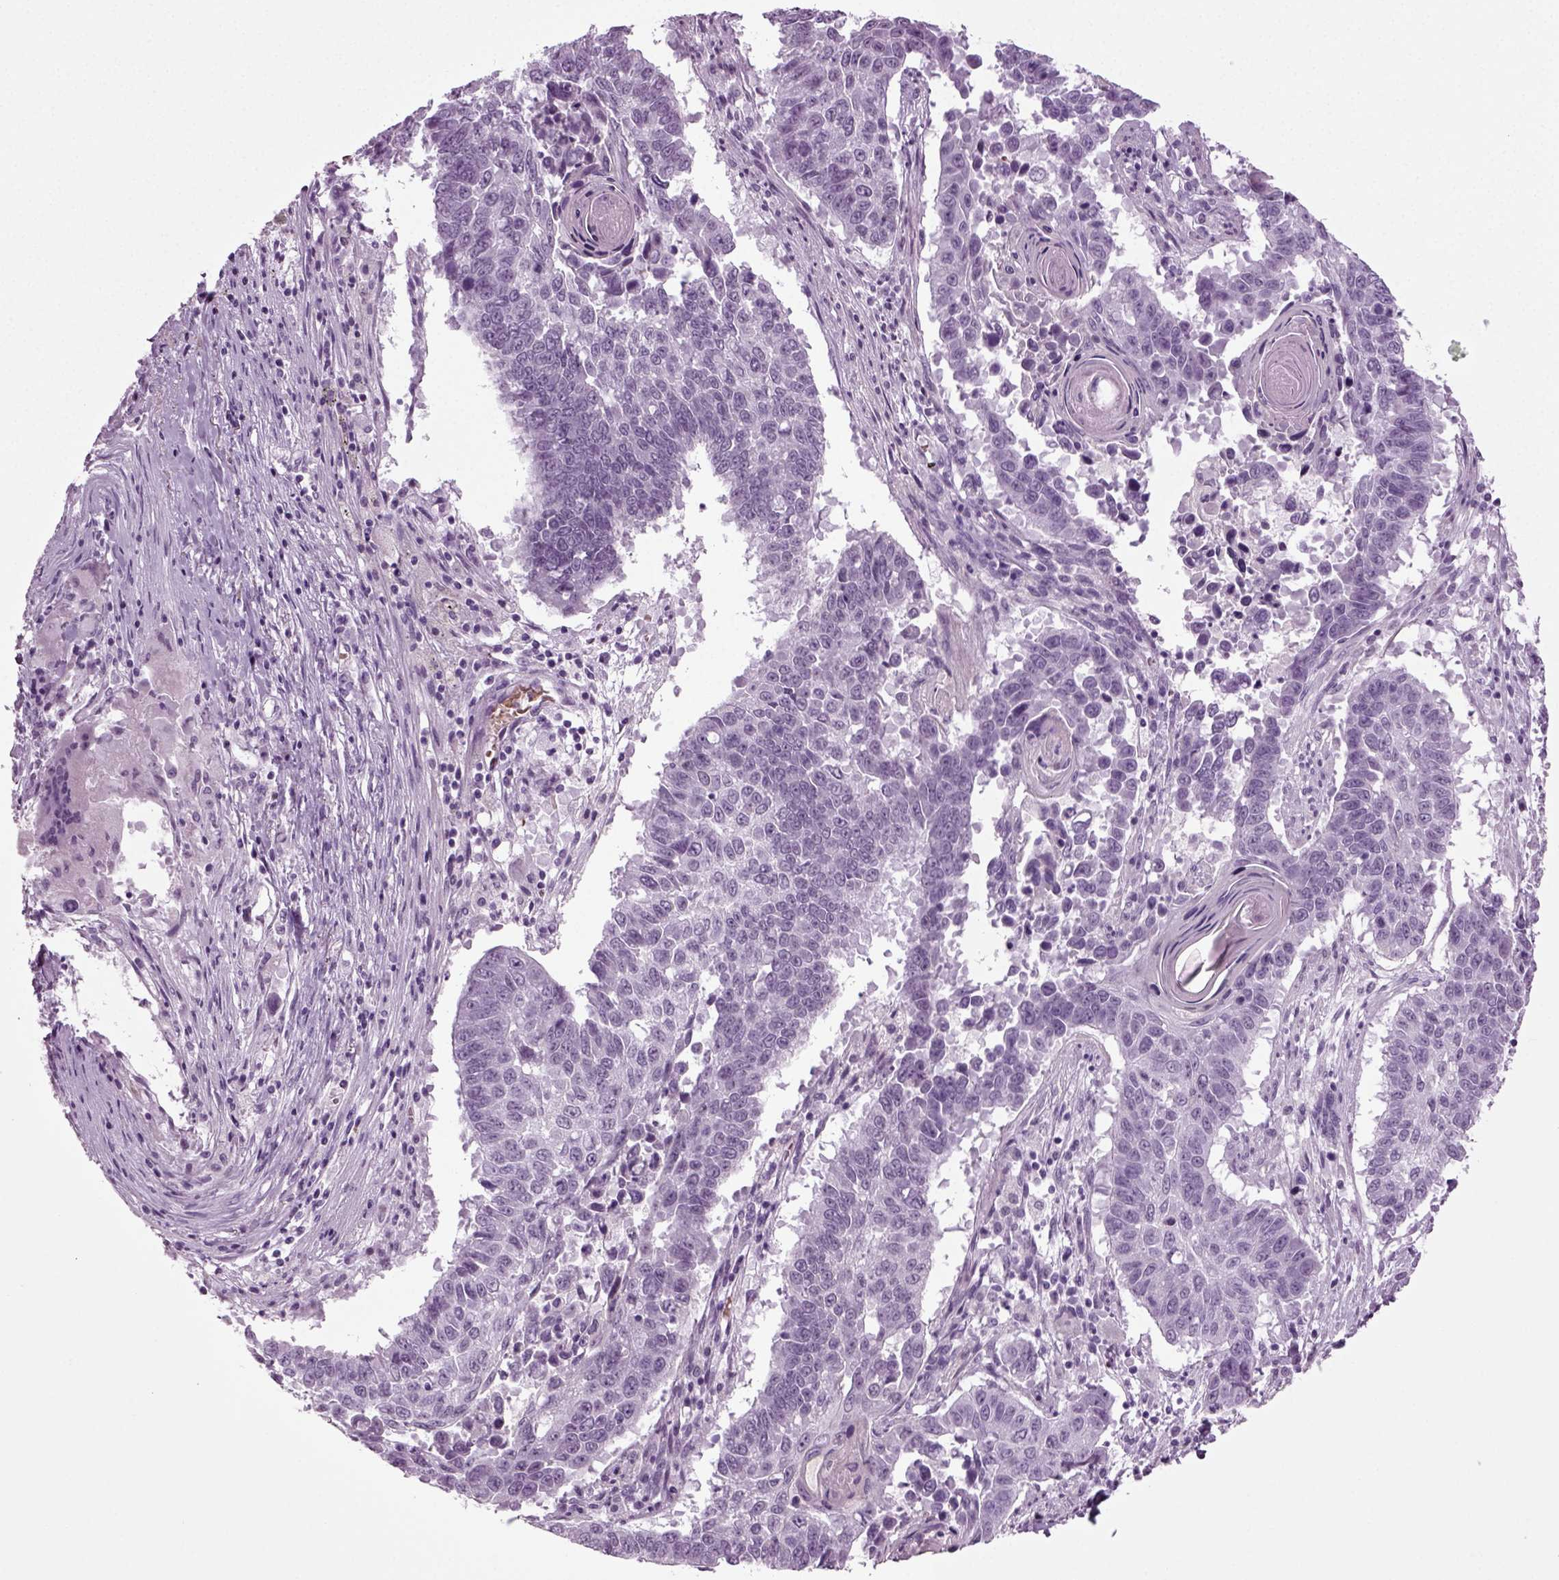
{"staining": {"intensity": "negative", "quantity": "none", "location": "none"}, "tissue": "lung cancer", "cell_type": "Tumor cells", "image_type": "cancer", "snomed": [{"axis": "morphology", "description": "Squamous cell carcinoma, NOS"}, {"axis": "topography", "description": "Lung"}], "caption": "This photomicrograph is of lung cancer stained with immunohistochemistry (IHC) to label a protein in brown with the nuclei are counter-stained blue. There is no expression in tumor cells. (Immunohistochemistry (ihc), brightfield microscopy, high magnification).", "gene": "ZC2HC1C", "patient": {"sex": "male", "age": 73}}